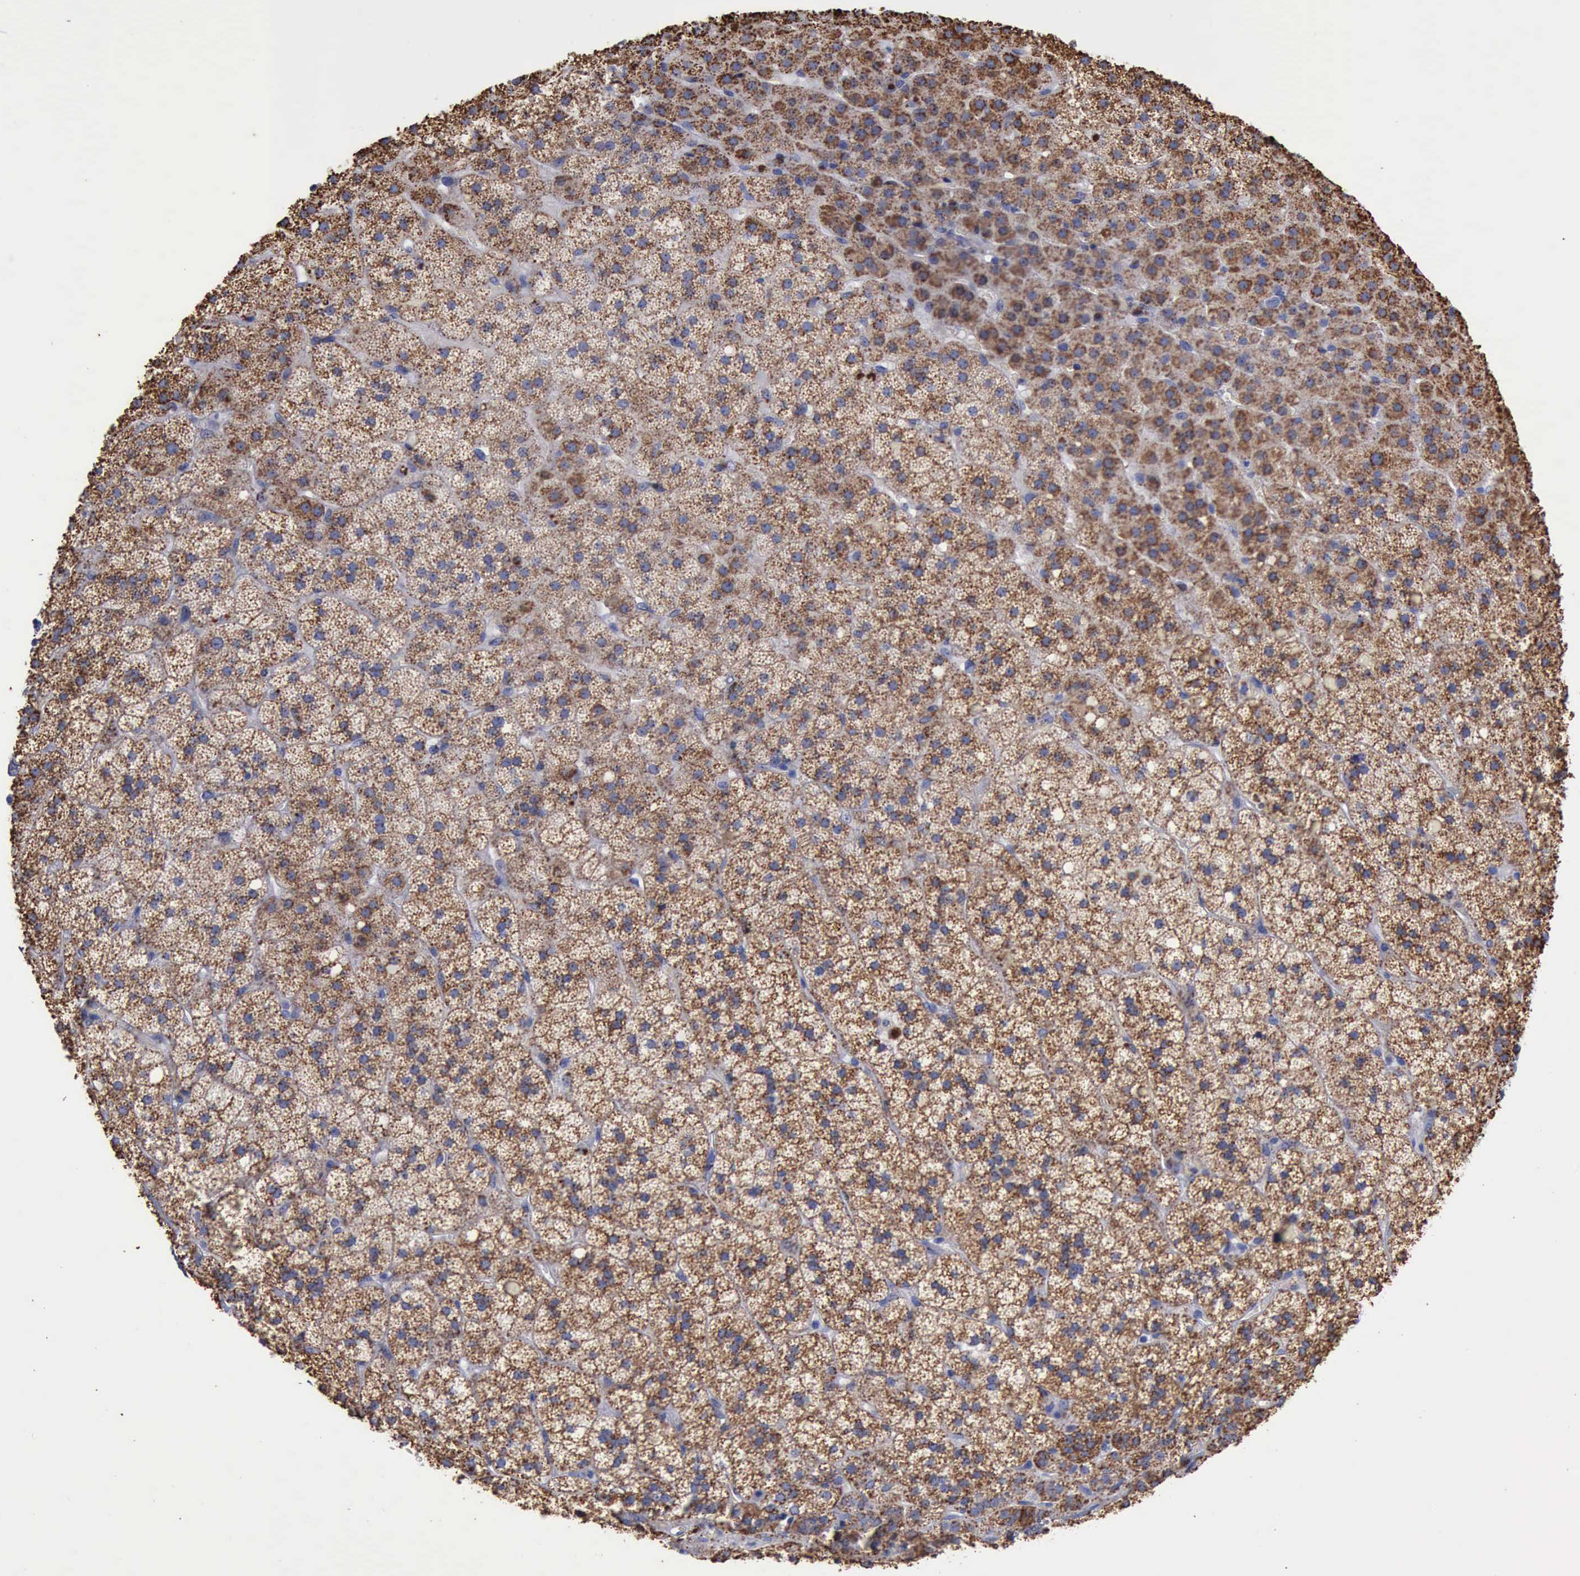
{"staining": {"intensity": "moderate", "quantity": ">75%", "location": "cytoplasmic/membranous"}, "tissue": "adrenal gland", "cell_type": "Glandular cells", "image_type": "normal", "snomed": [{"axis": "morphology", "description": "Normal tissue, NOS"}, {"axis": "topography", "description": "Adrenal gland"}], "caption": "Glandular cells reveal medium levels of moderate cytoplasmic/membranous staining in approximately >75% of cells in unremarkable human adrenal gland.", "gene": "CTSD", "patient": {"sex": "male", "age": 35}}